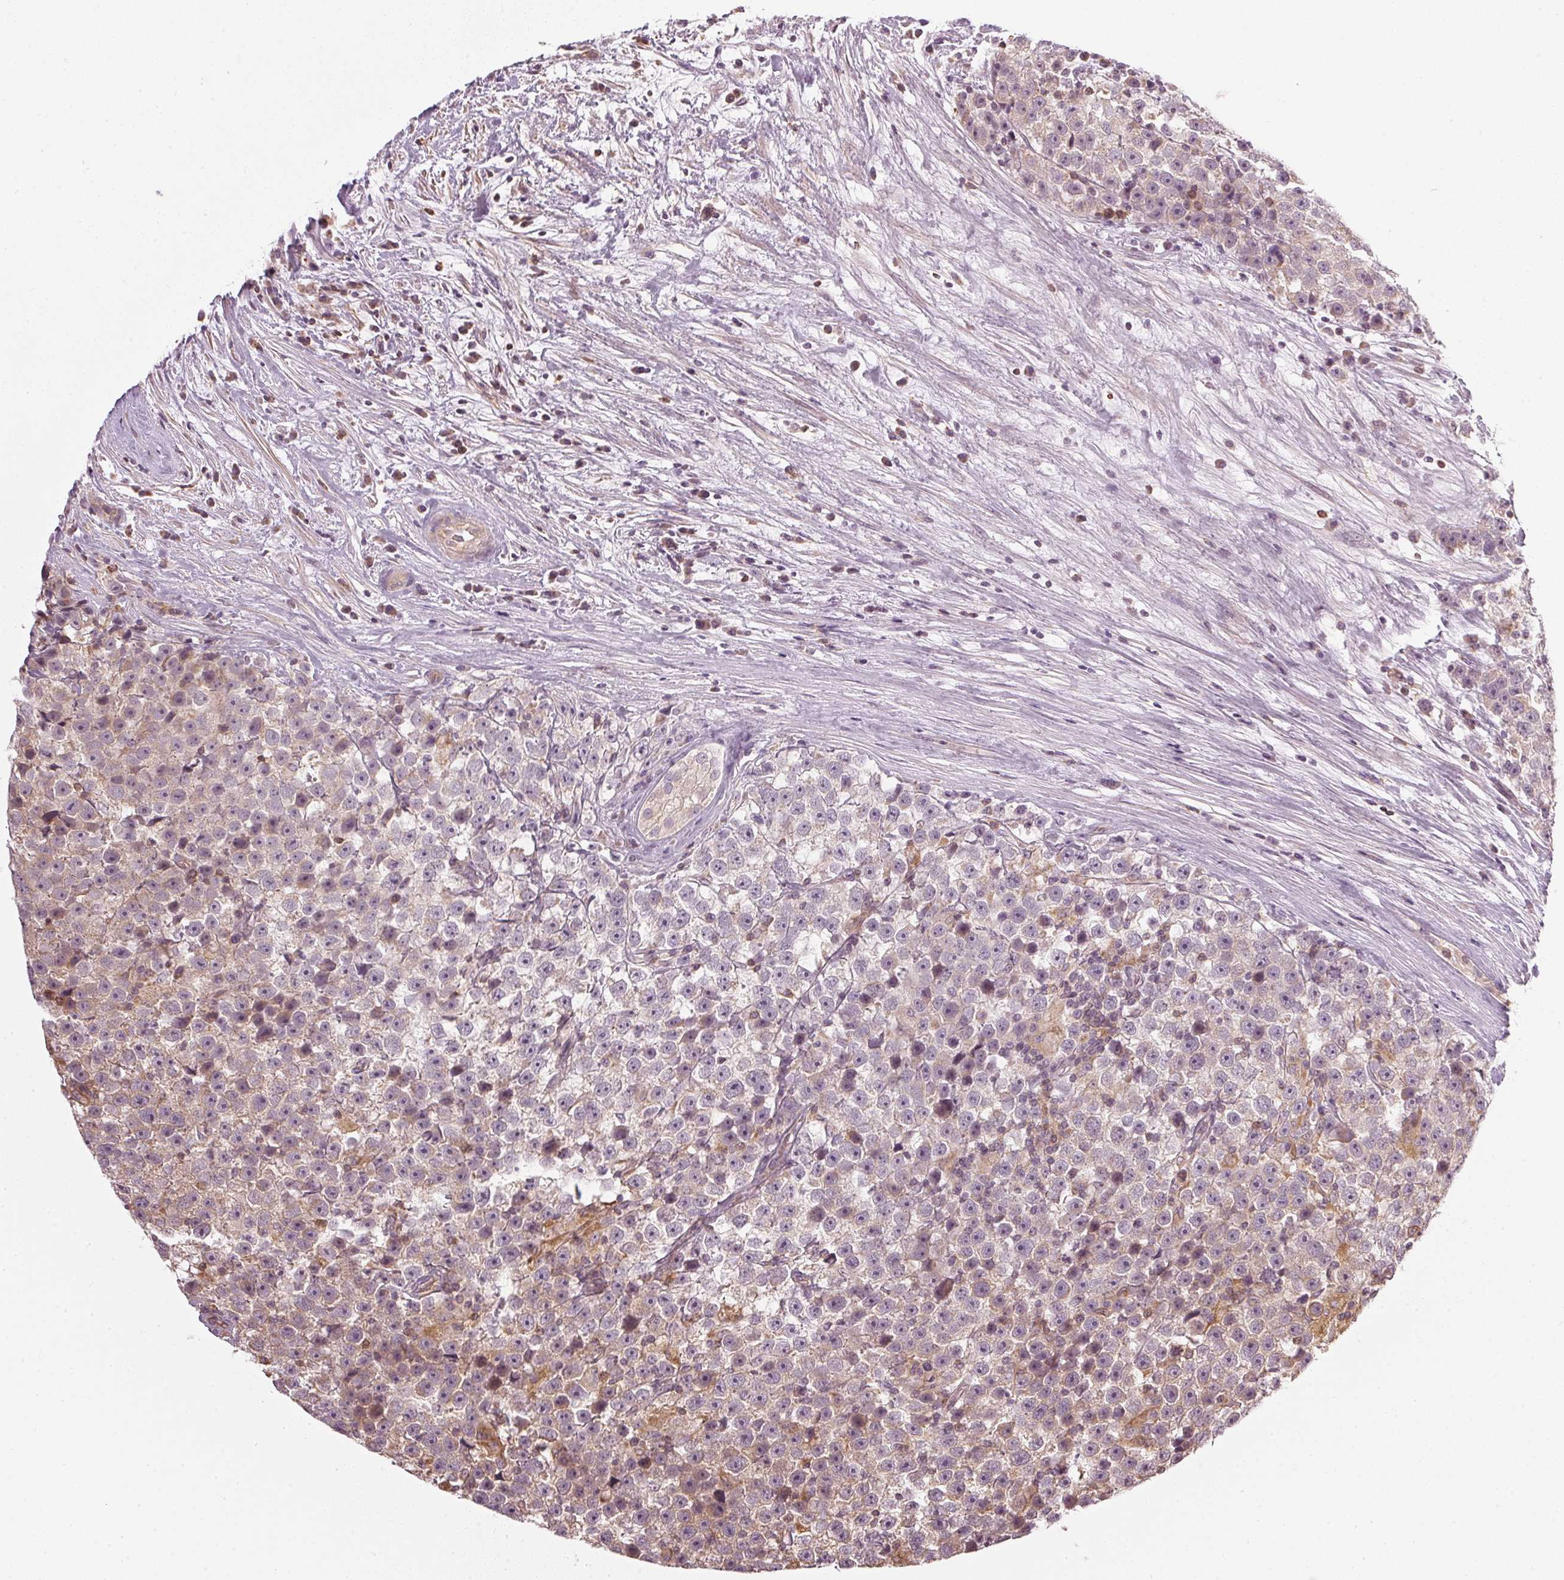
{"staining": {"intensity": "negative", "quantity": "none", "location": "none"}, "tissue": "testis cancer", "cell_type": "Tumor cells", "image_type": "cancer", "snomed": [{"axis": "morphology", "description": "Seminoma, NOS"}, {"axis": "topography", "description": "Testis"}], "caption": "High power microscopy image of an immunohistochemistry photomicrograph of testis seminoma, revealing no significant expression in tumor cells.", "gene": "NADK2", "patient": {"sex": "male", "age": 31}}